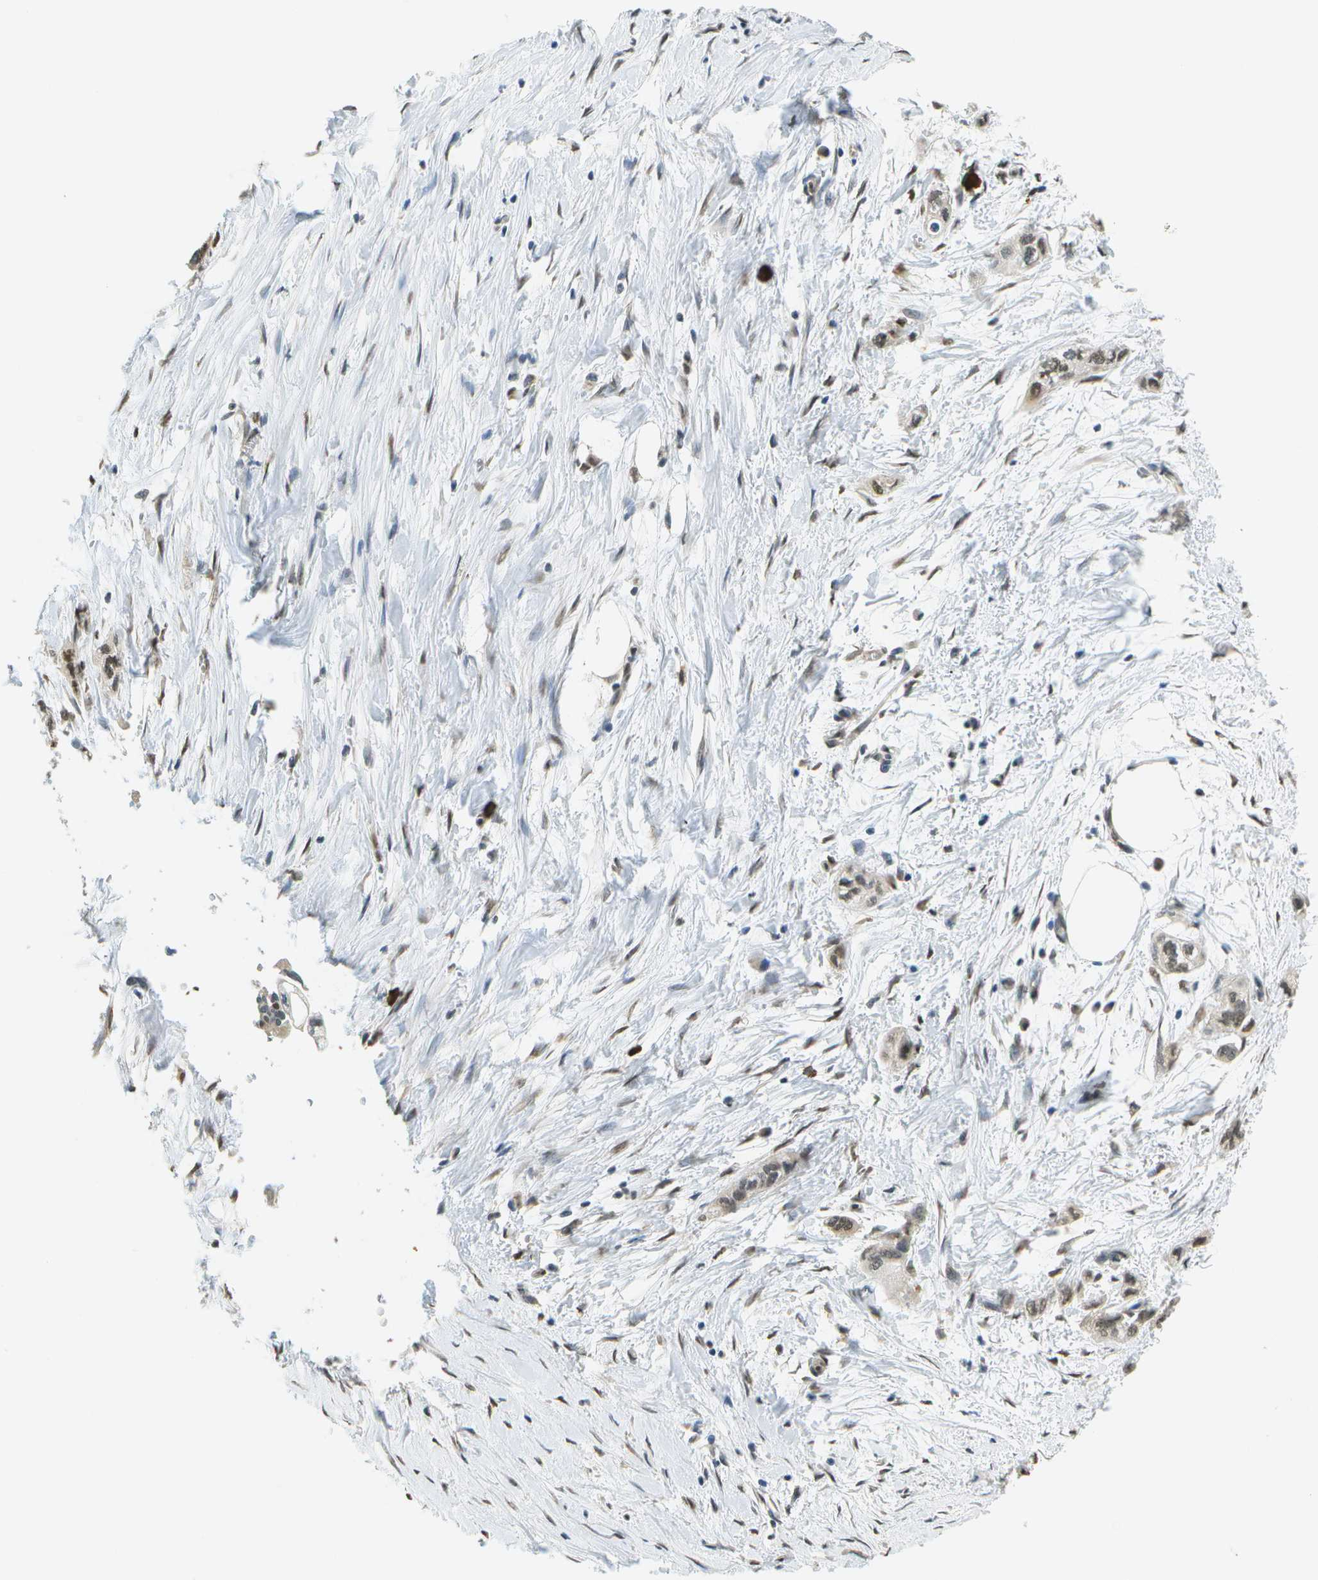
{"staining": {"intensity": "moderate", "quantity": ">75%", "location": "nuclear"}, "tissue": "pancreatic cancer", "cell_type": "Tumor cells", "image_type": "cancer", "snomed": [{"axis": "morphology", "description": "Adenocarcinoma, NOS"}, {"axis": "topography", "description": "Pancreas"}], "caption": "Tumor cells show medium levels of moderate nuclear positivity in about >75% of cells in pancreatic cancer (adenocarcinoma).", "gene": "ABL2", "patient": {"sex": "male", "age": 74}}